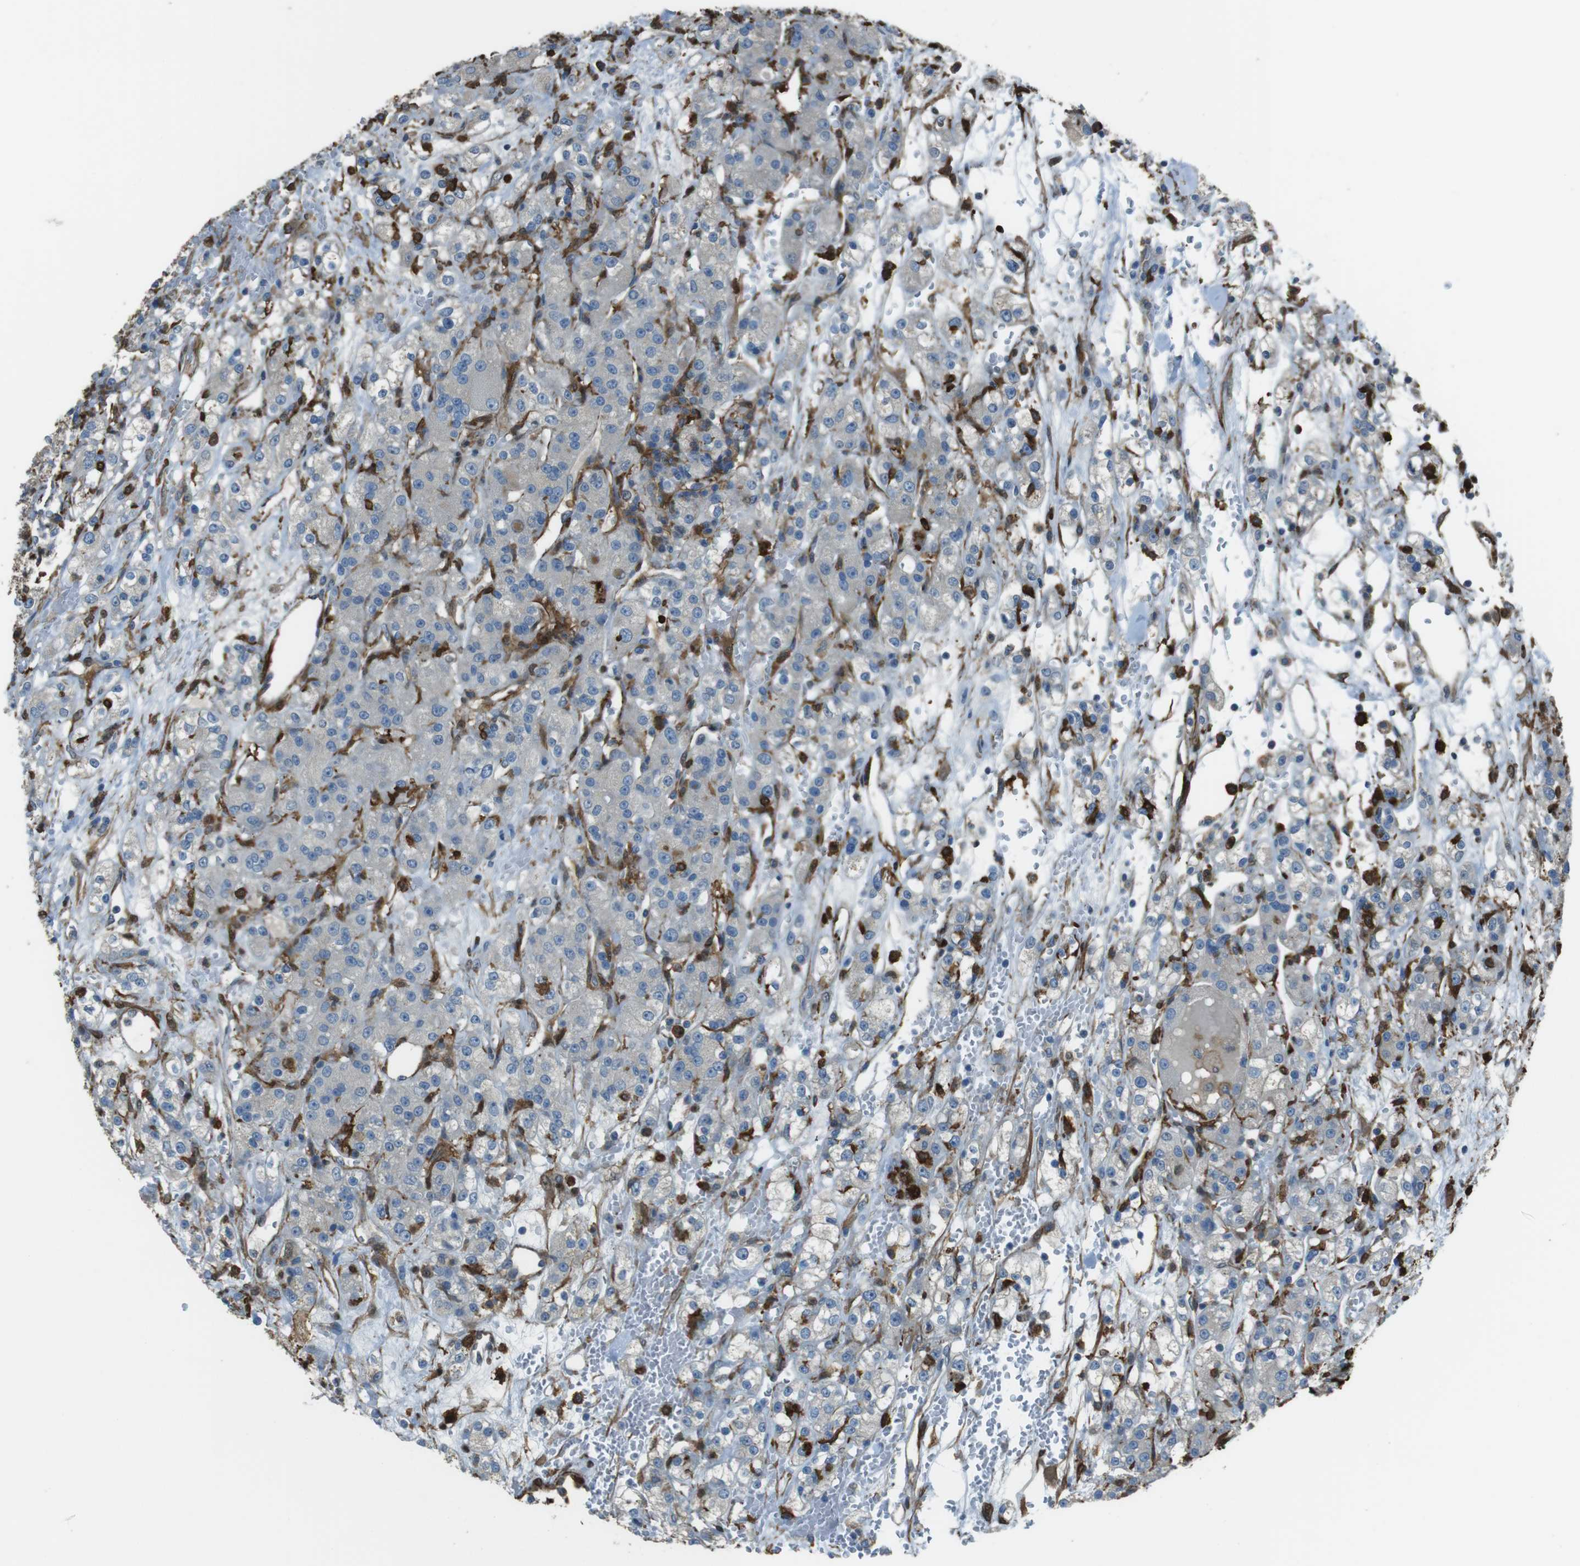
{"staining": {"intensity": "negative", "quantity": "none", "location": "none"}, "tissue": "renal cancer", "cell_type": "Tumor cells", "image_type": "cancer", "snomed": [{"axis": "morphology", "description": "Normal tissue, NOS"}, {"axis": "morphology", "description": "Adenocarcinoma, NOS"}, {"axis": "topography", "description": "Kidney"}], "caption": "DAB immunohistochemical staining of renal cancer (adenocarcinoma) displays no significant positivity in tumor cells.", "gene": "SFT2D1", "patient": {"sex": "male", "age": 61}}